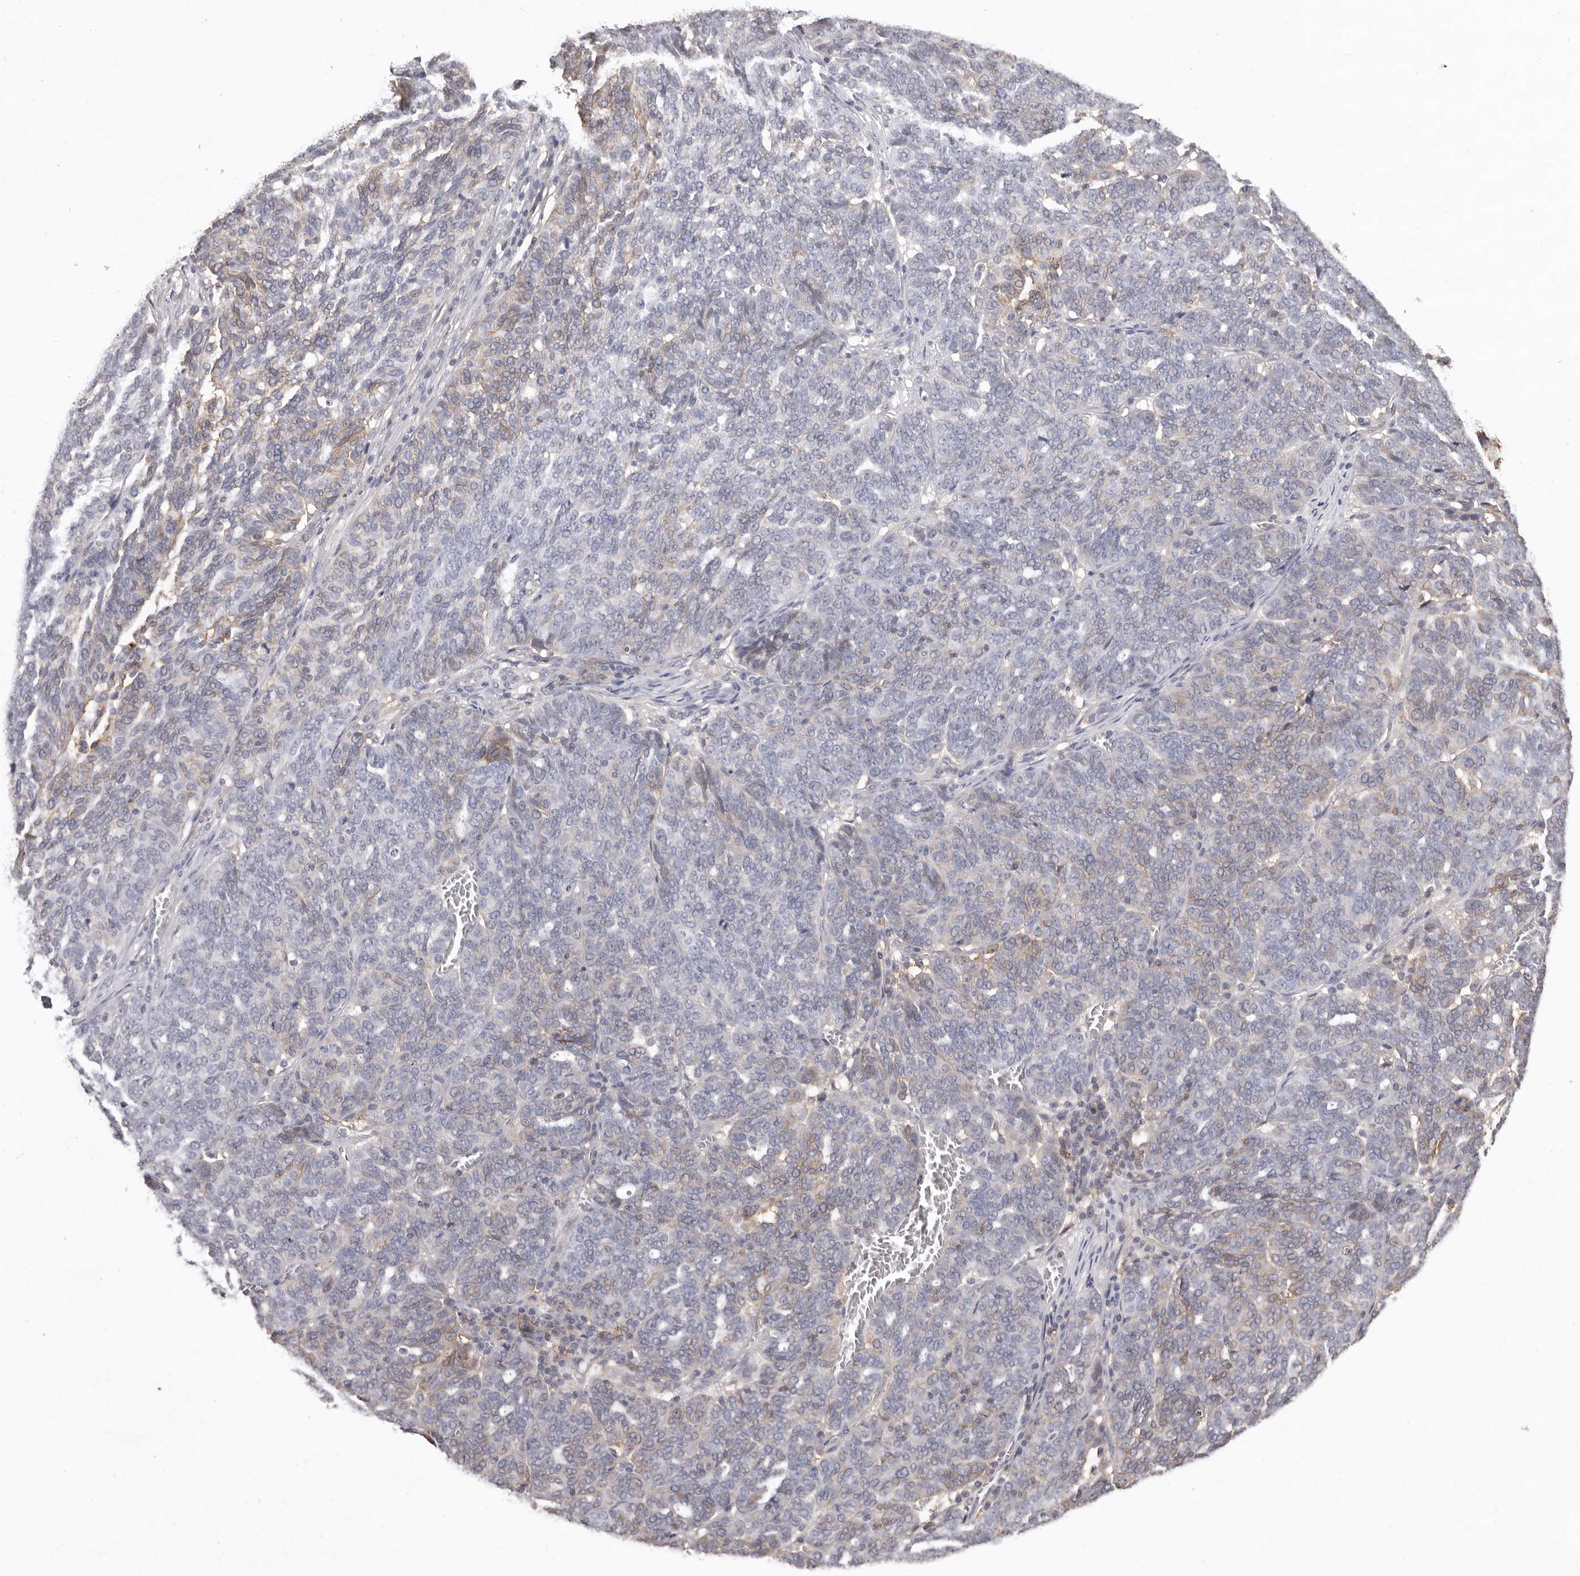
{"staining": {"intensity": "weak", "quantity": "<25%", "location": "cytoplasmic/membranous"}, "tissue": "ovarian cancer", "cell_type": "Tumor cells", "image_type": "cancer", "snomed": [{"axis": "morphology", "description": "Cystadenocarcinoma, serous, NOS"}, {"axis": "topography", "description": "Ovary"}], "caption": "Tumor cells are negative for brown protein staining in ovarian cancer.", "gene": "MMACHC", "patient": {"sex": "female", "age": 59}}